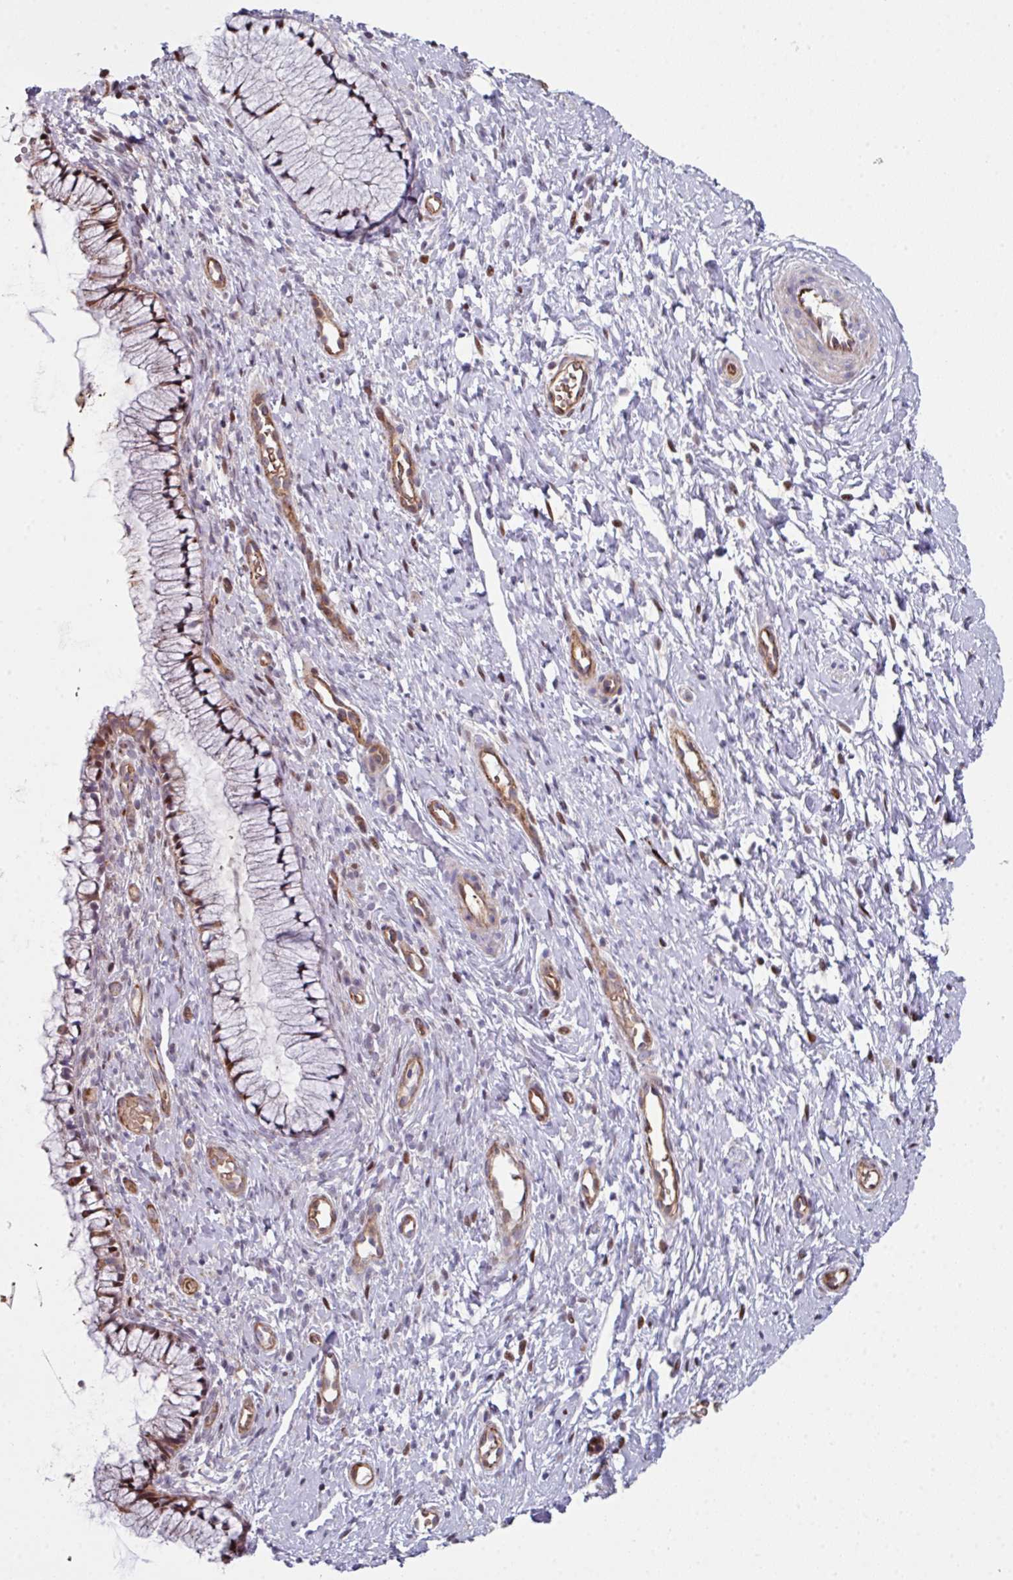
{"staining": {"intensity": "negative", "quantity": "none", "location": "none"}, "tissue": "cervix", "cell_type": "Glandular cells", "image_type": "normal", "snomed": [{"axis": "morphology", "description": "Normal tissue, NOS"}, {"axis": "topography", "description": "Cervix"}], "caption": "Glandular cells are negative for brown protein staining in normal cervix. (DAB immunohistochemistry (IHC) visualized using brightfield microscopy, high magnification).", "gene": "ANO9", "patient": {"sex": "female", "age": 36}}